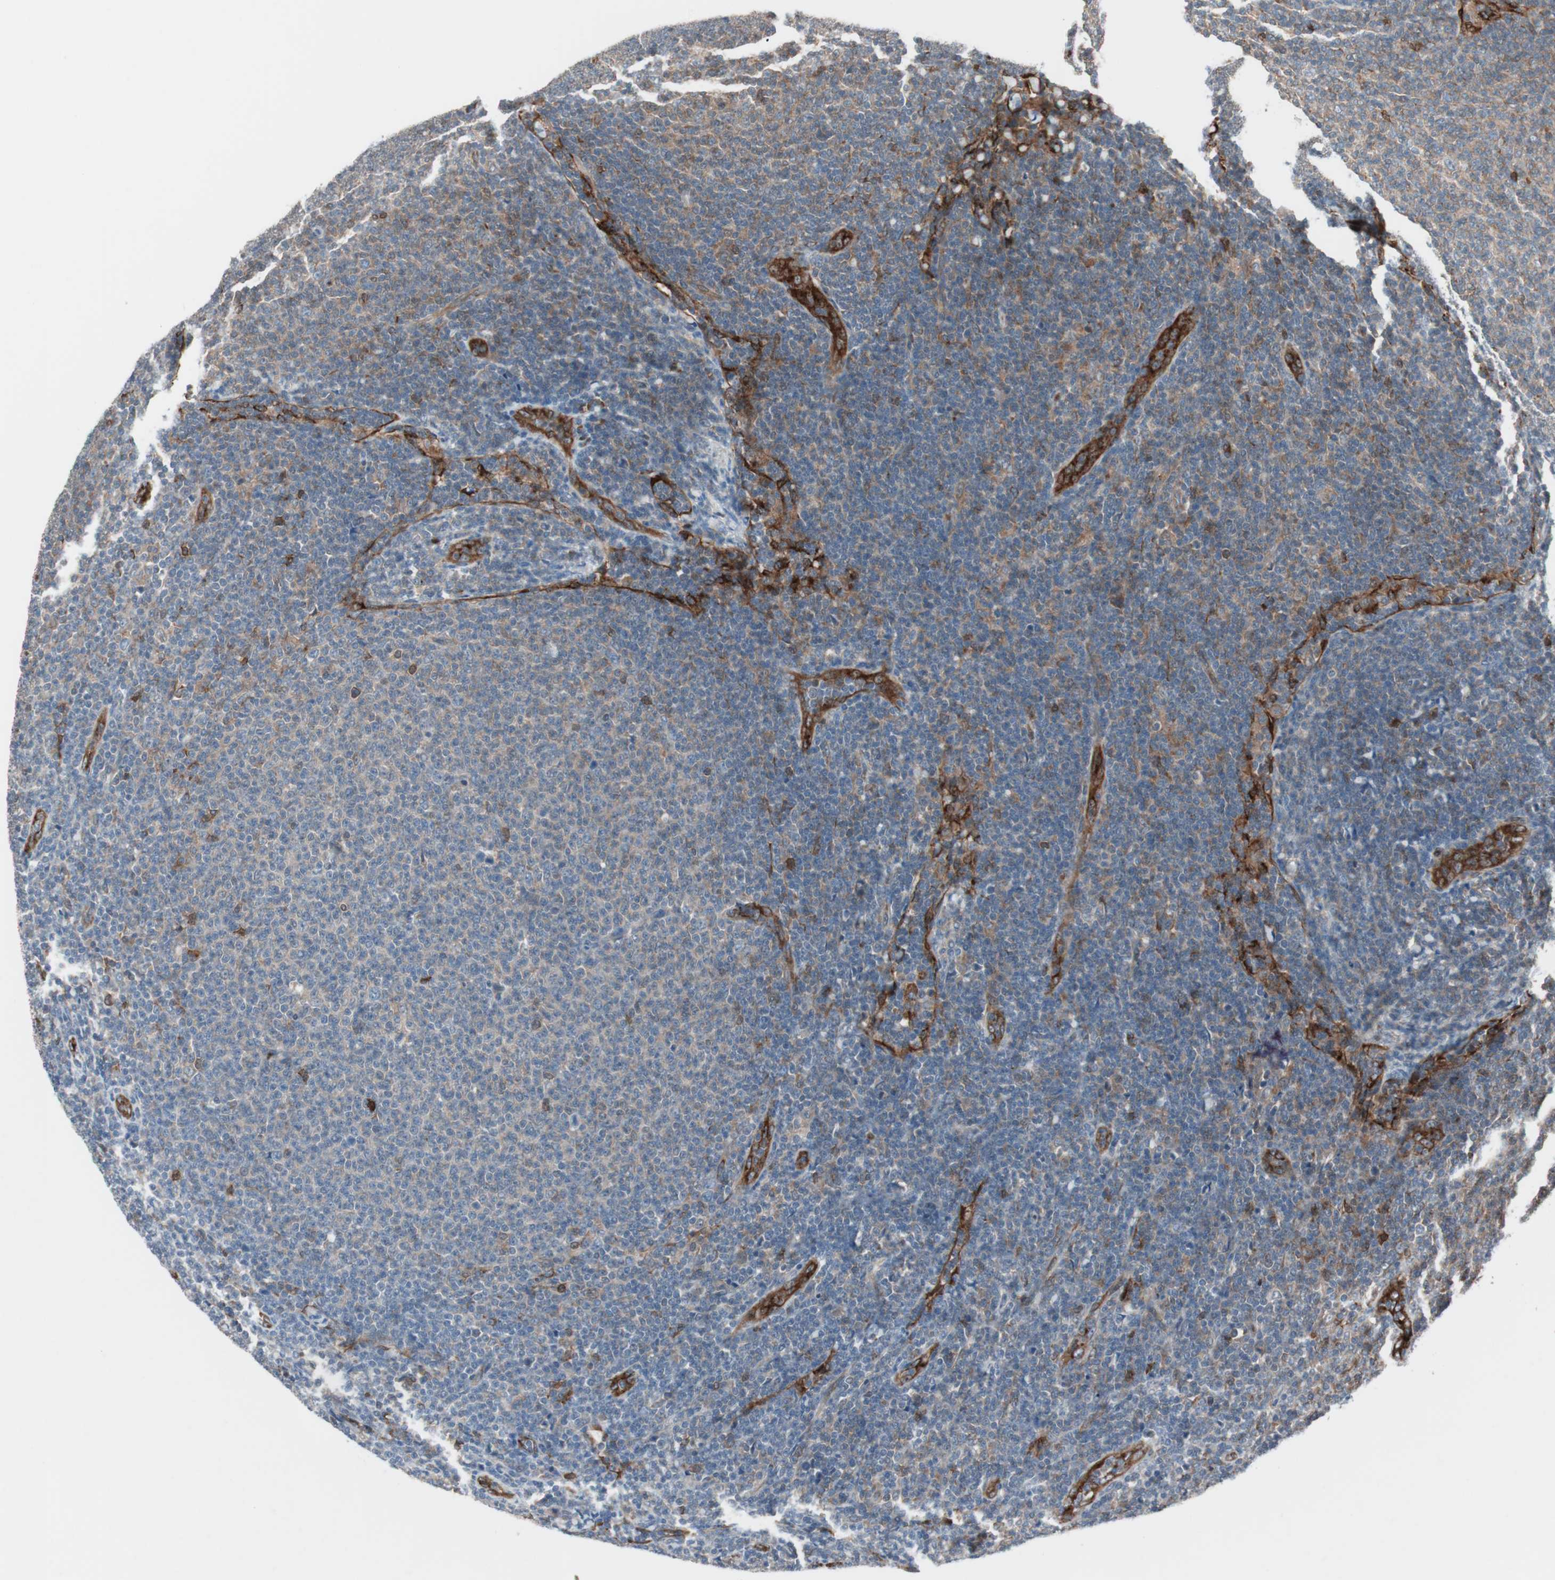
{"staining": {"intensity": "weak", "quantity": "25%-75%", "location": "cytoplasmic/membranous"}, "tissue": "lymphoma", "cell_type": "Tumor cells", "image_type": "cancer", "snomed": [{"axis": "morphology", "description": "Malignant lymphoma, non-Hodgkin's type, Low grade"}, {"axis": "topography", "description": "Lymph node"}], "caption": "Immunohistochemistry of malignant lymphoma, non-Hodgkin's type (low-grade) exhibits low levels of weak cytoplasmic/membranous positivity in about 25%-75% of tumor cells. (DAB (3,3'-diaminobenzidine) IHC, brown staining for protein, blue staining for nuclei).", "gene": "STAB1", "patient": {"sex": "male", "age": 66}}